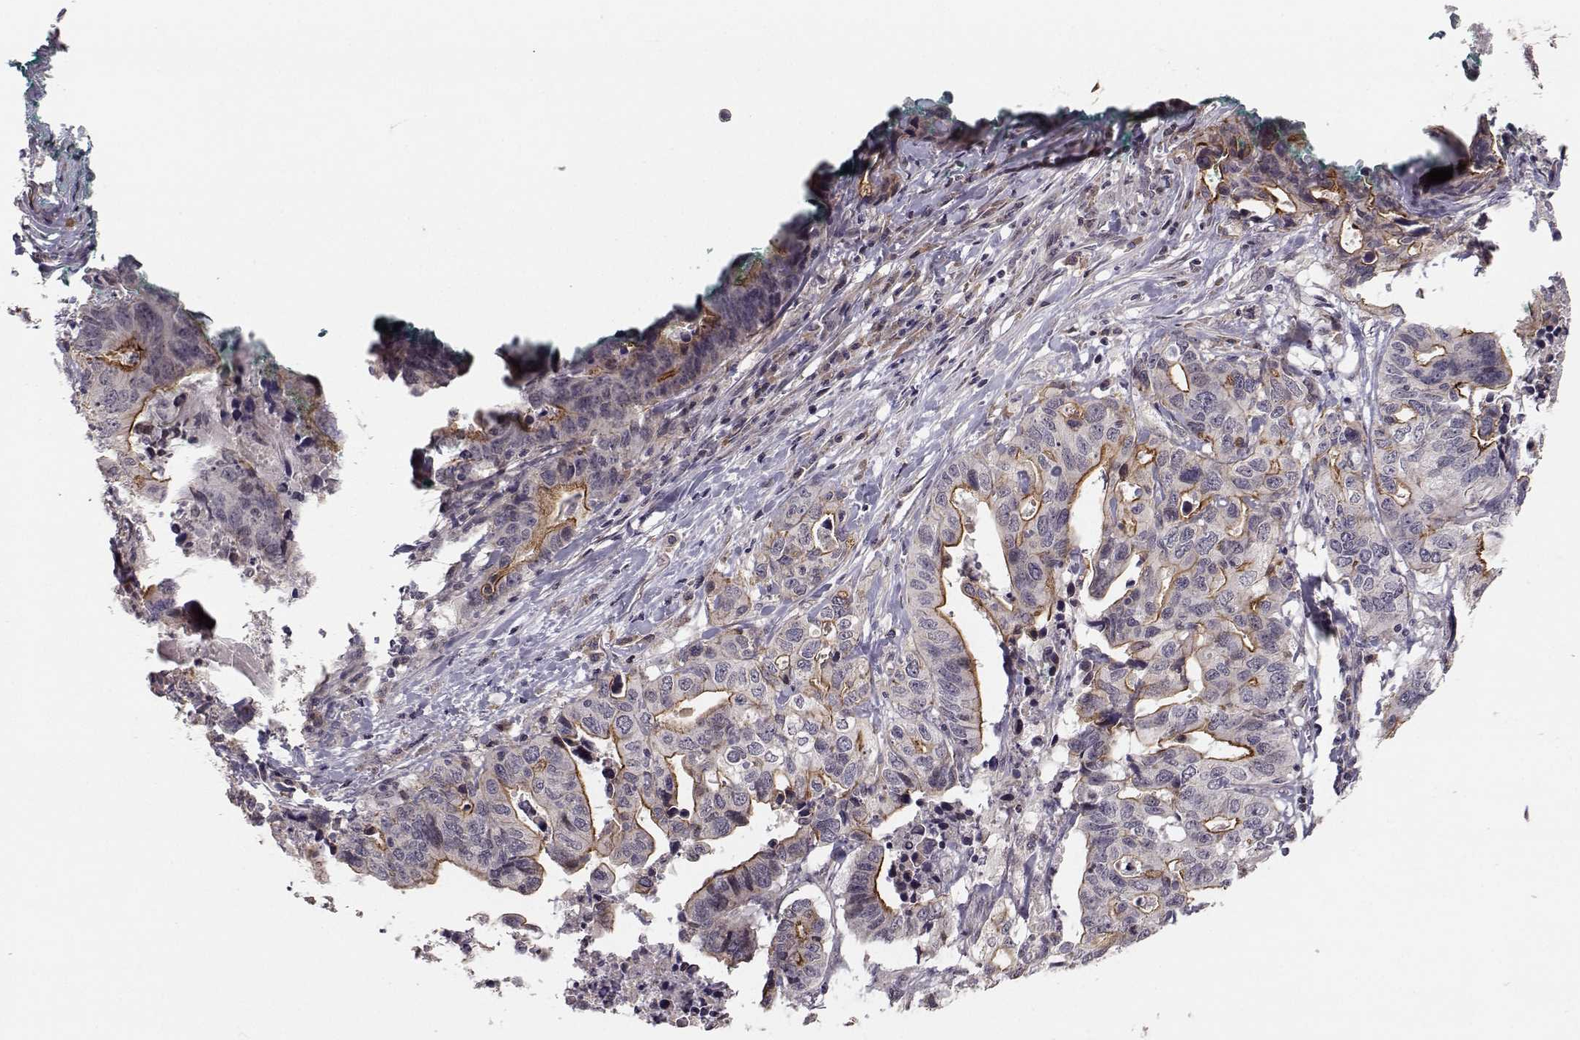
{"staining": {"intensity": "moderate", "quantity": "<25%", "location": "cytoplasmic/membranous"}, "tissue": "stomach cancer", "cell_type": "Tumor cells", "image_type": "cancer", "snomed": [{"axis": "morphology", "description": "Adenocarcinoma, NOS"}, {"axis": "topography", "description": "Stomach, upper"}], "caption": "An IHC photomicrograph of neoplastic tissue is shown. Protein staining in brown shows moderate cytoplasmic/membranous positivity in stomach cancer within tumor cells. (Brightfield microscopy of DAB IHC at high magnification).", "gene": "PLEKHG3", "patient": {"sex": "female", "age": 67}}